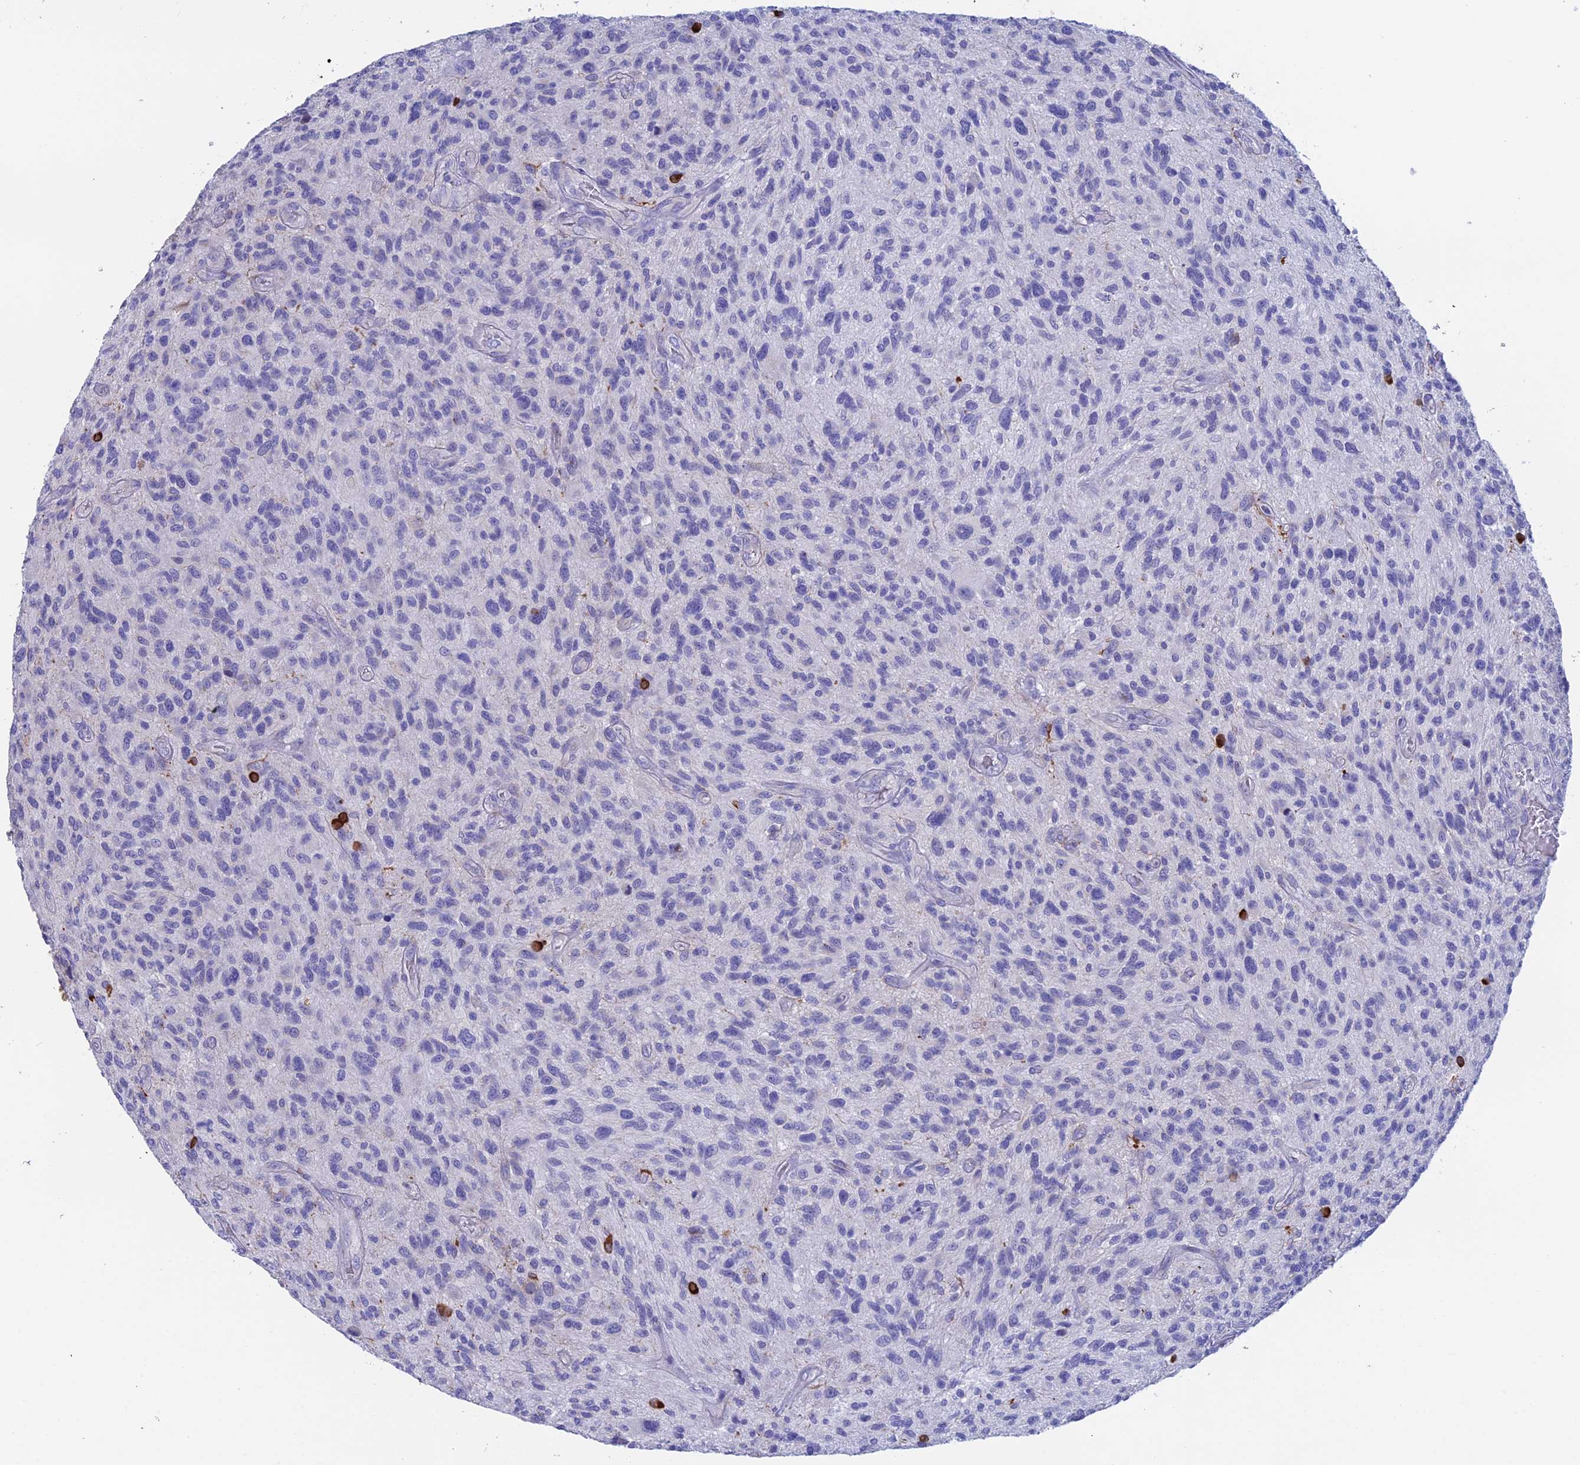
{"staining": {"intensity": "negative", "quantity": "none", "location": "none"}, "tissue": "glioma", "cell_type": "Tumor cells", "image_type": "cancer", "snomed": [{"axis": "morphology", "description": "Glioma, malignant, High grade"}, {"axis": "topography", "description": "Brain"}], "caption": "Immunohistochemistry (IHC) photomicrograph of malignant glioma (high-grade) stained for a protein (brown), which demonstrates no staining in tumor cells. Nuclei are stained in blue.", "gene": "BTBD19", "patient": {"sex": "male", "age": 47}}